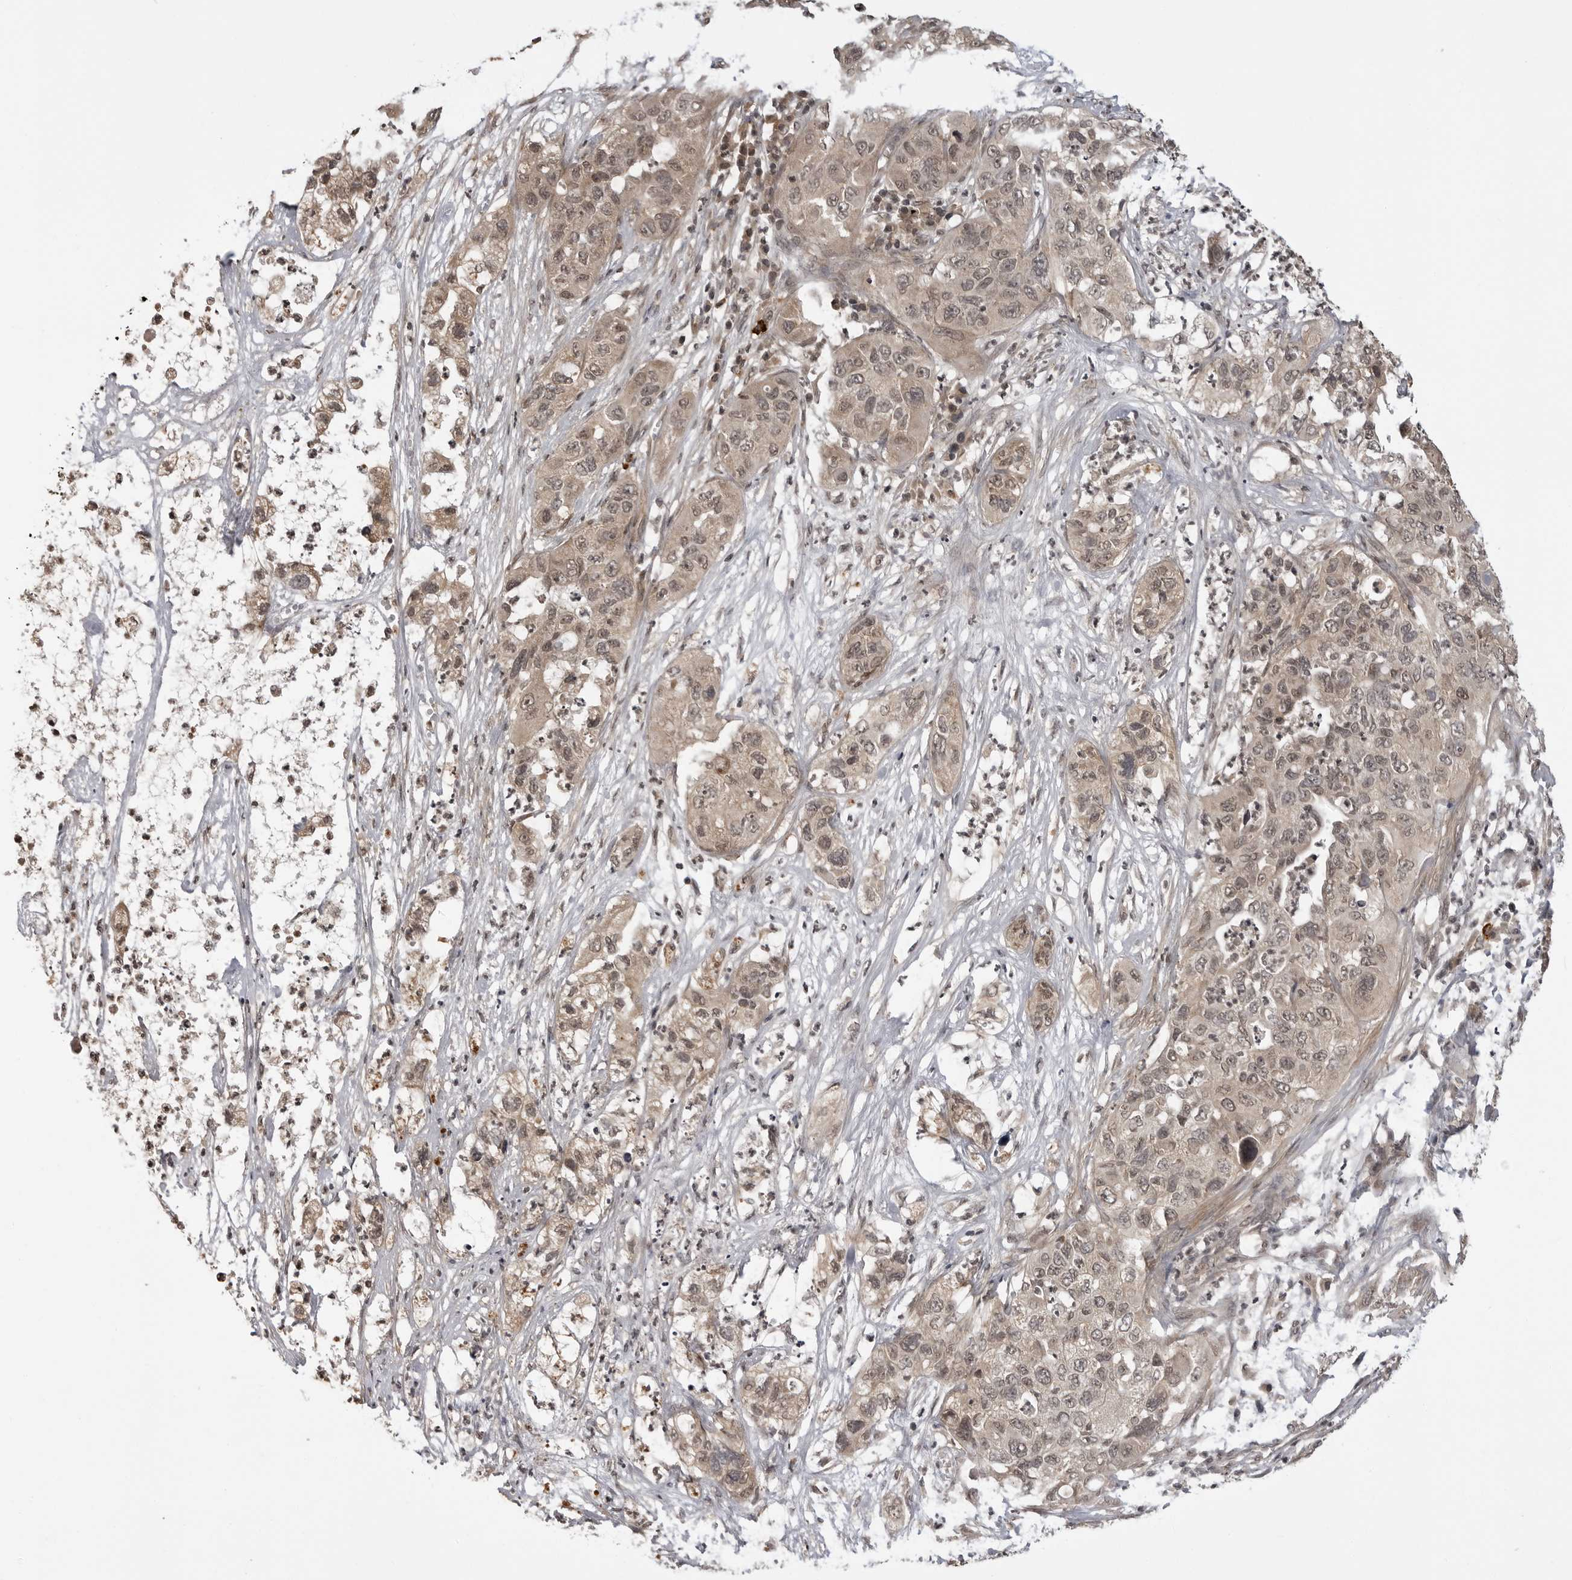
{"staining": {"intensity": "weak", "quantity": "25%-75%", "location": "cytoplasmic/membranous,nuclear"}, "tissue": "pancreatic cancer", "cell_type": "Tumor cells", "image_type": "cancer", "snomed": [{"axis": "morphology", "description": "Adenocarcinoma, NOS"}, {"axis": "topography", "description": "Pancreas"}], "caption": "Immunohistochemical staining of human pancreatic cancer (adenocarcinoma) demonstrates low levels of weak cytoplasmic/membranous and nuclear staining in approximately 25%-75% of tumor cells.", "gene": "IL24", "patient": {"sex": "female", "age": 78}}